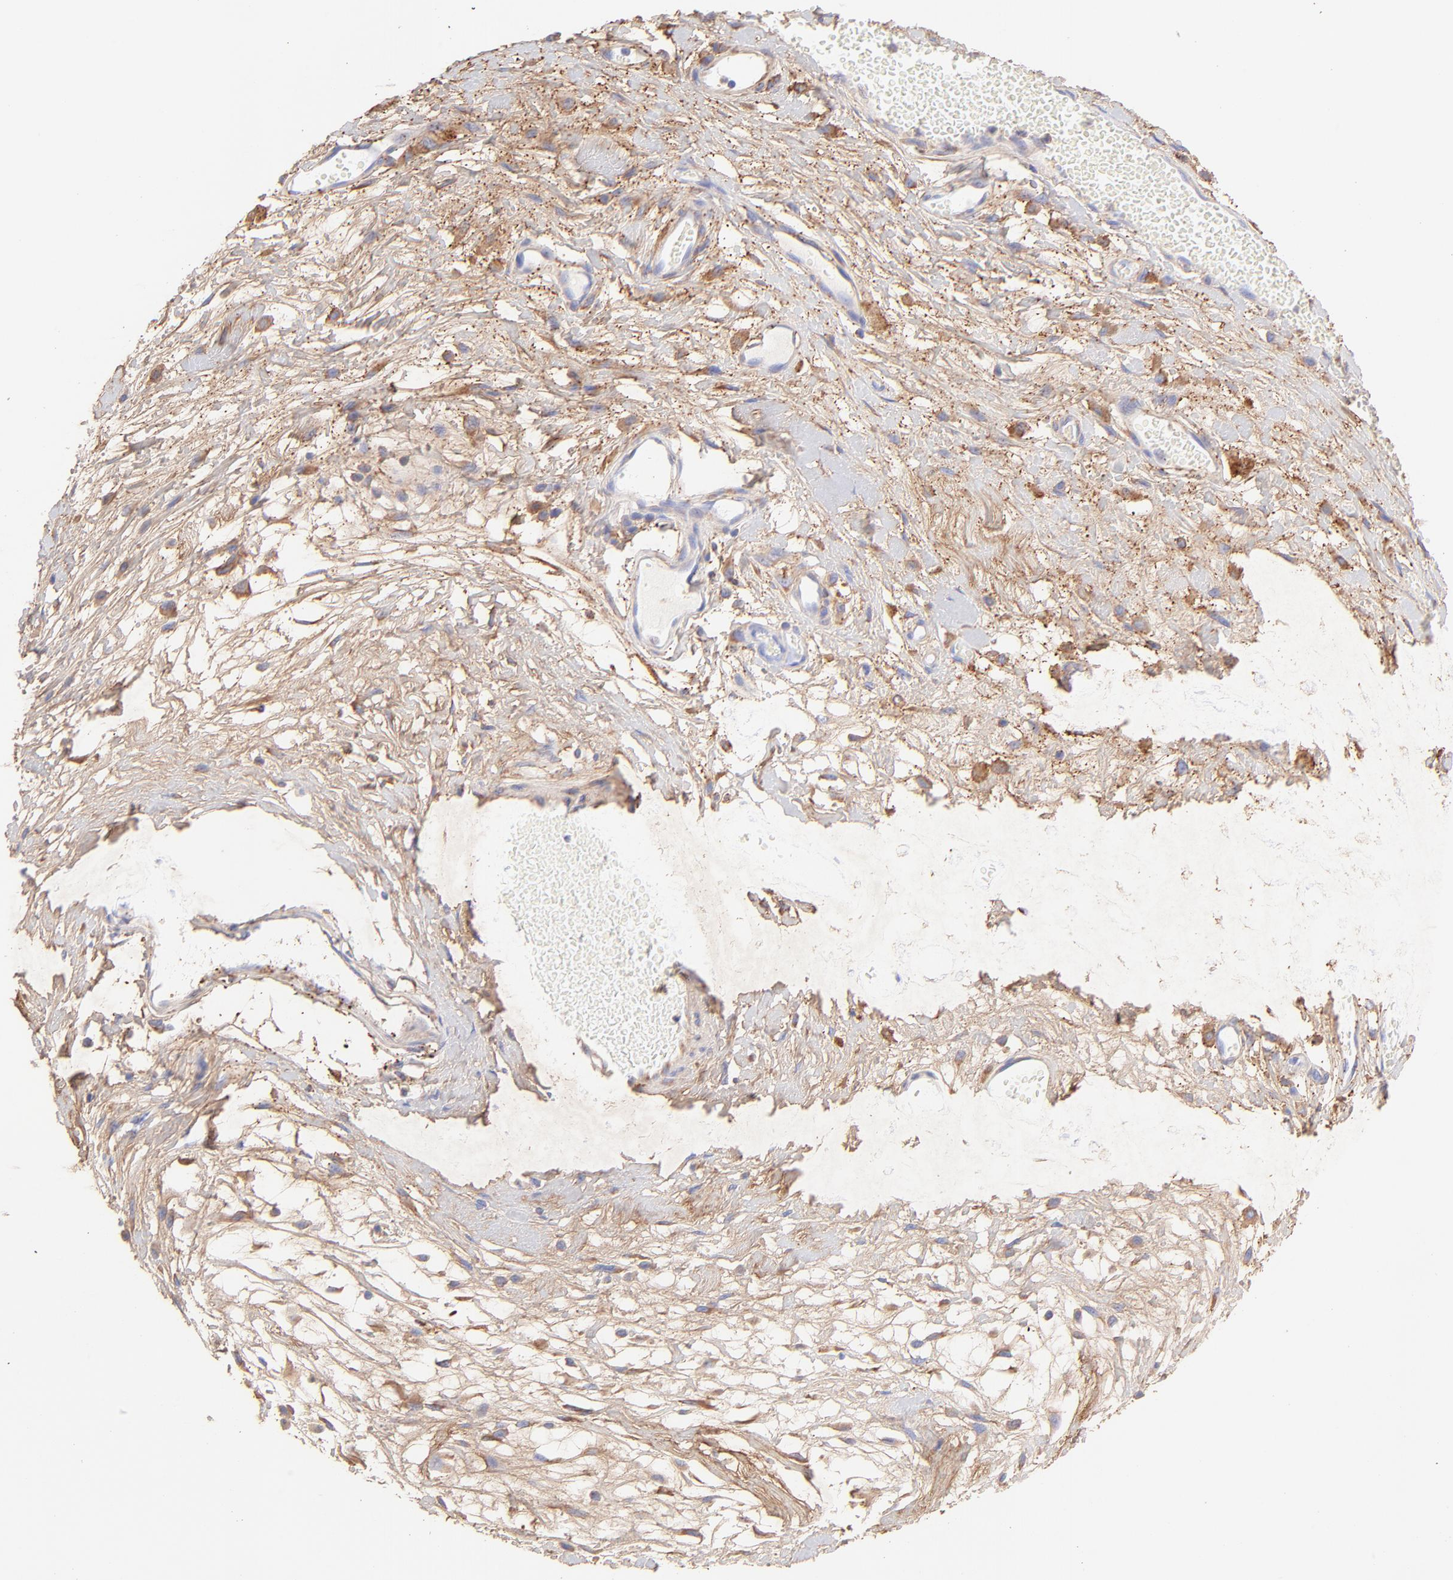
{"staining": {"intensity": "weak", "quantity": ">75%", "location": "cytoplasmic/membranous"}, "tissue": "melanoma", "cell_type": "Tumor cells", "image_type": "cancer", "snomed": [{"axis": "morphology", "description": "Malignant melanoma, Metastatic site"}, {"axis": "topography", "description": "Lymph node"}], "caption": "Melanoma was stained to show a protein in brown. There is low levels of weak cytoplasmic/membranous positivity in approximately >75% of tumor cells.", "gene": "BGN", "patient": {"sex": "male", "age": 59}}